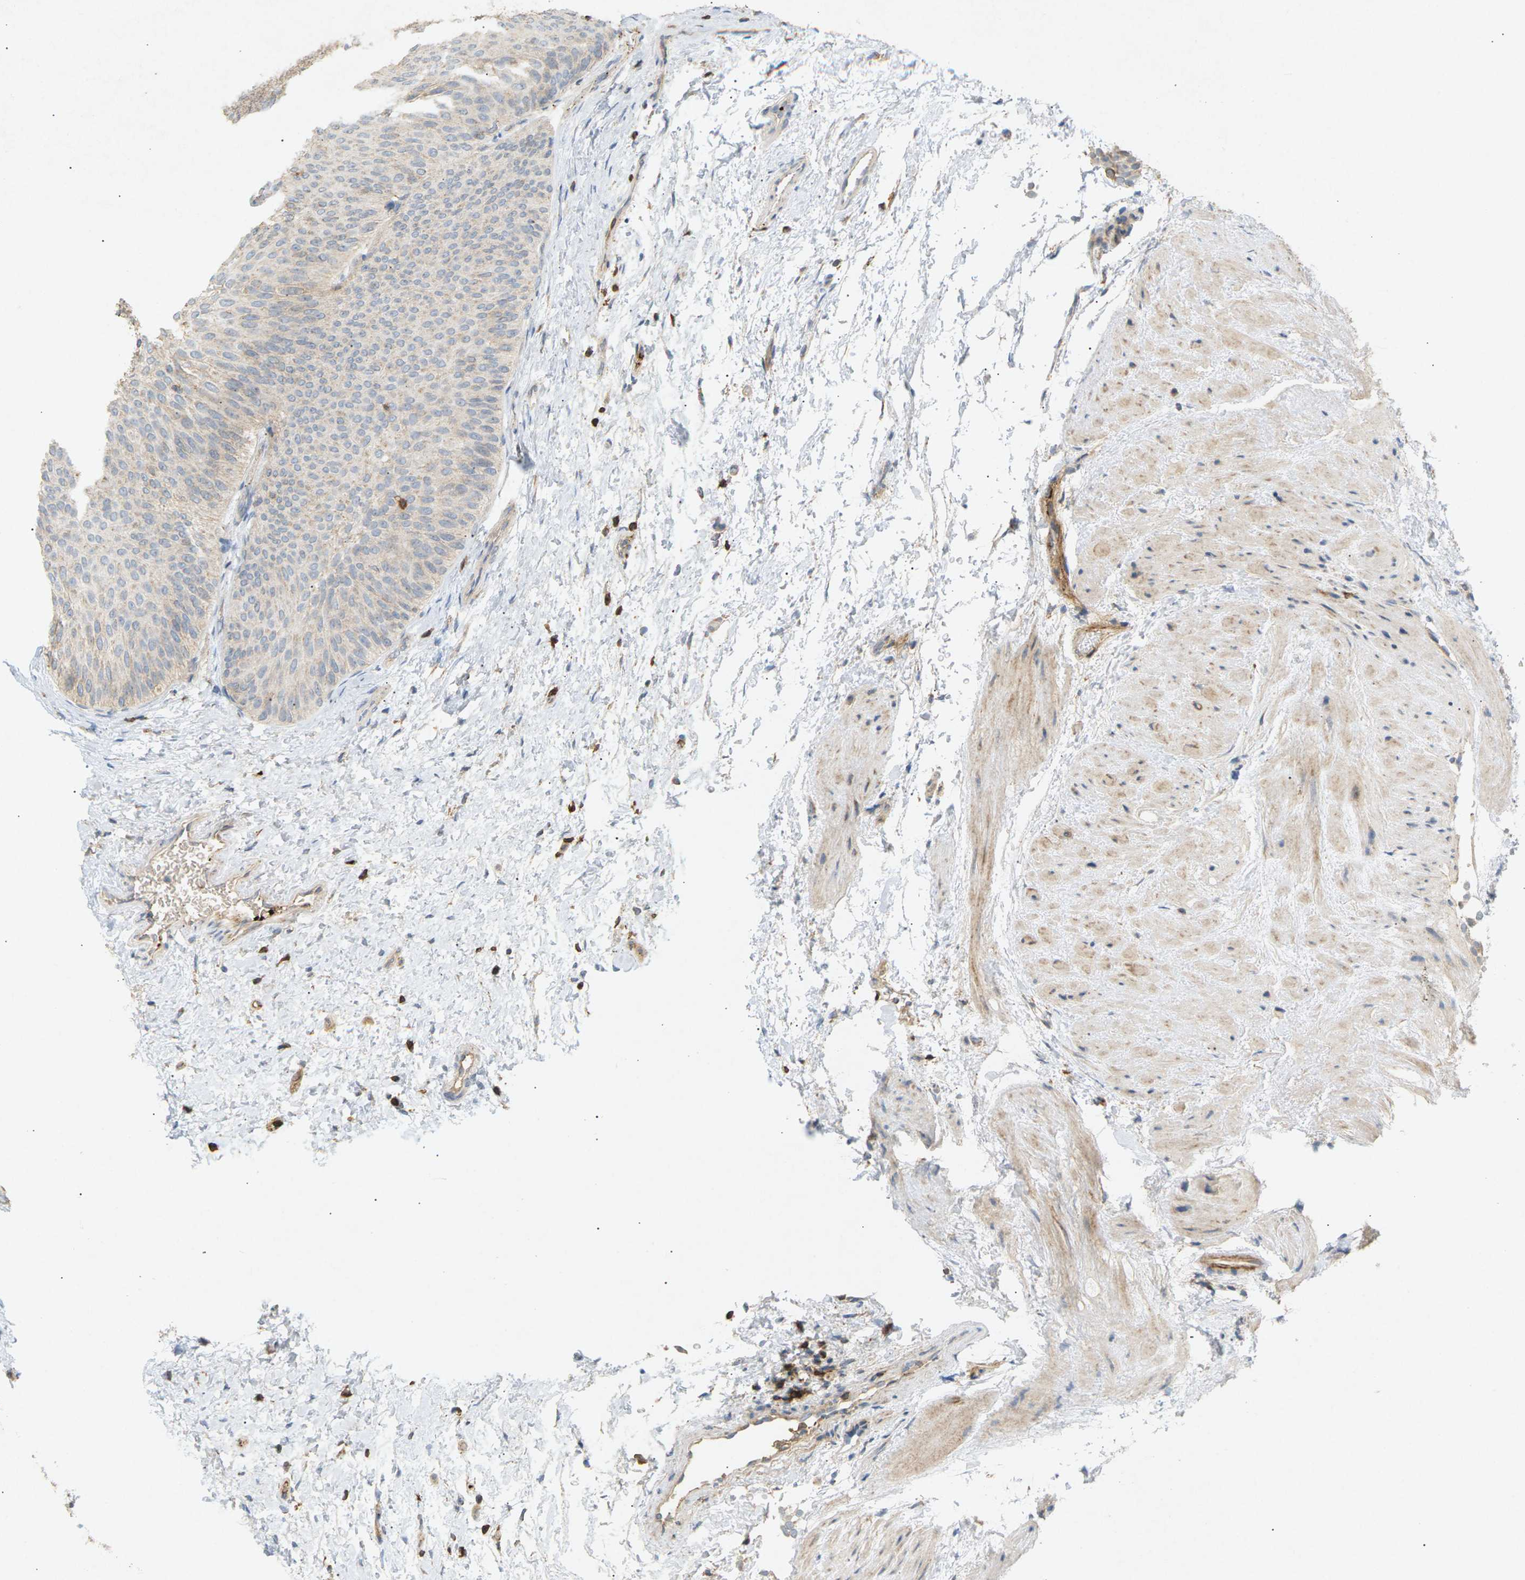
{"staining": {"intensity": "weak", "quantity": "<25%", "location": "cytoplasmic/membranous"}, "tissue": "urothelial cancer", "cell_type": "Tumor cells", "image_type": "cancer", "snomed": [{"axis": "morphology", "description": "Urothelial carcinoma, Low grade"}, {"axis": "topography", "description": "Urinary bladder"}], "caption": "High power microscopy micrograph of an immunohistochemistry image of urothelial cancer, revealing no significant staining in tumor cells. (Stains: DAB (3,3'-diaminobenzidine) immunohistochemistry (IHC) with hematoxylin counter stain, Microscopy: brightfield microscopy at high magnification).", "gene": "LIME1", "patient": {"sex": "female", "age": 60}}